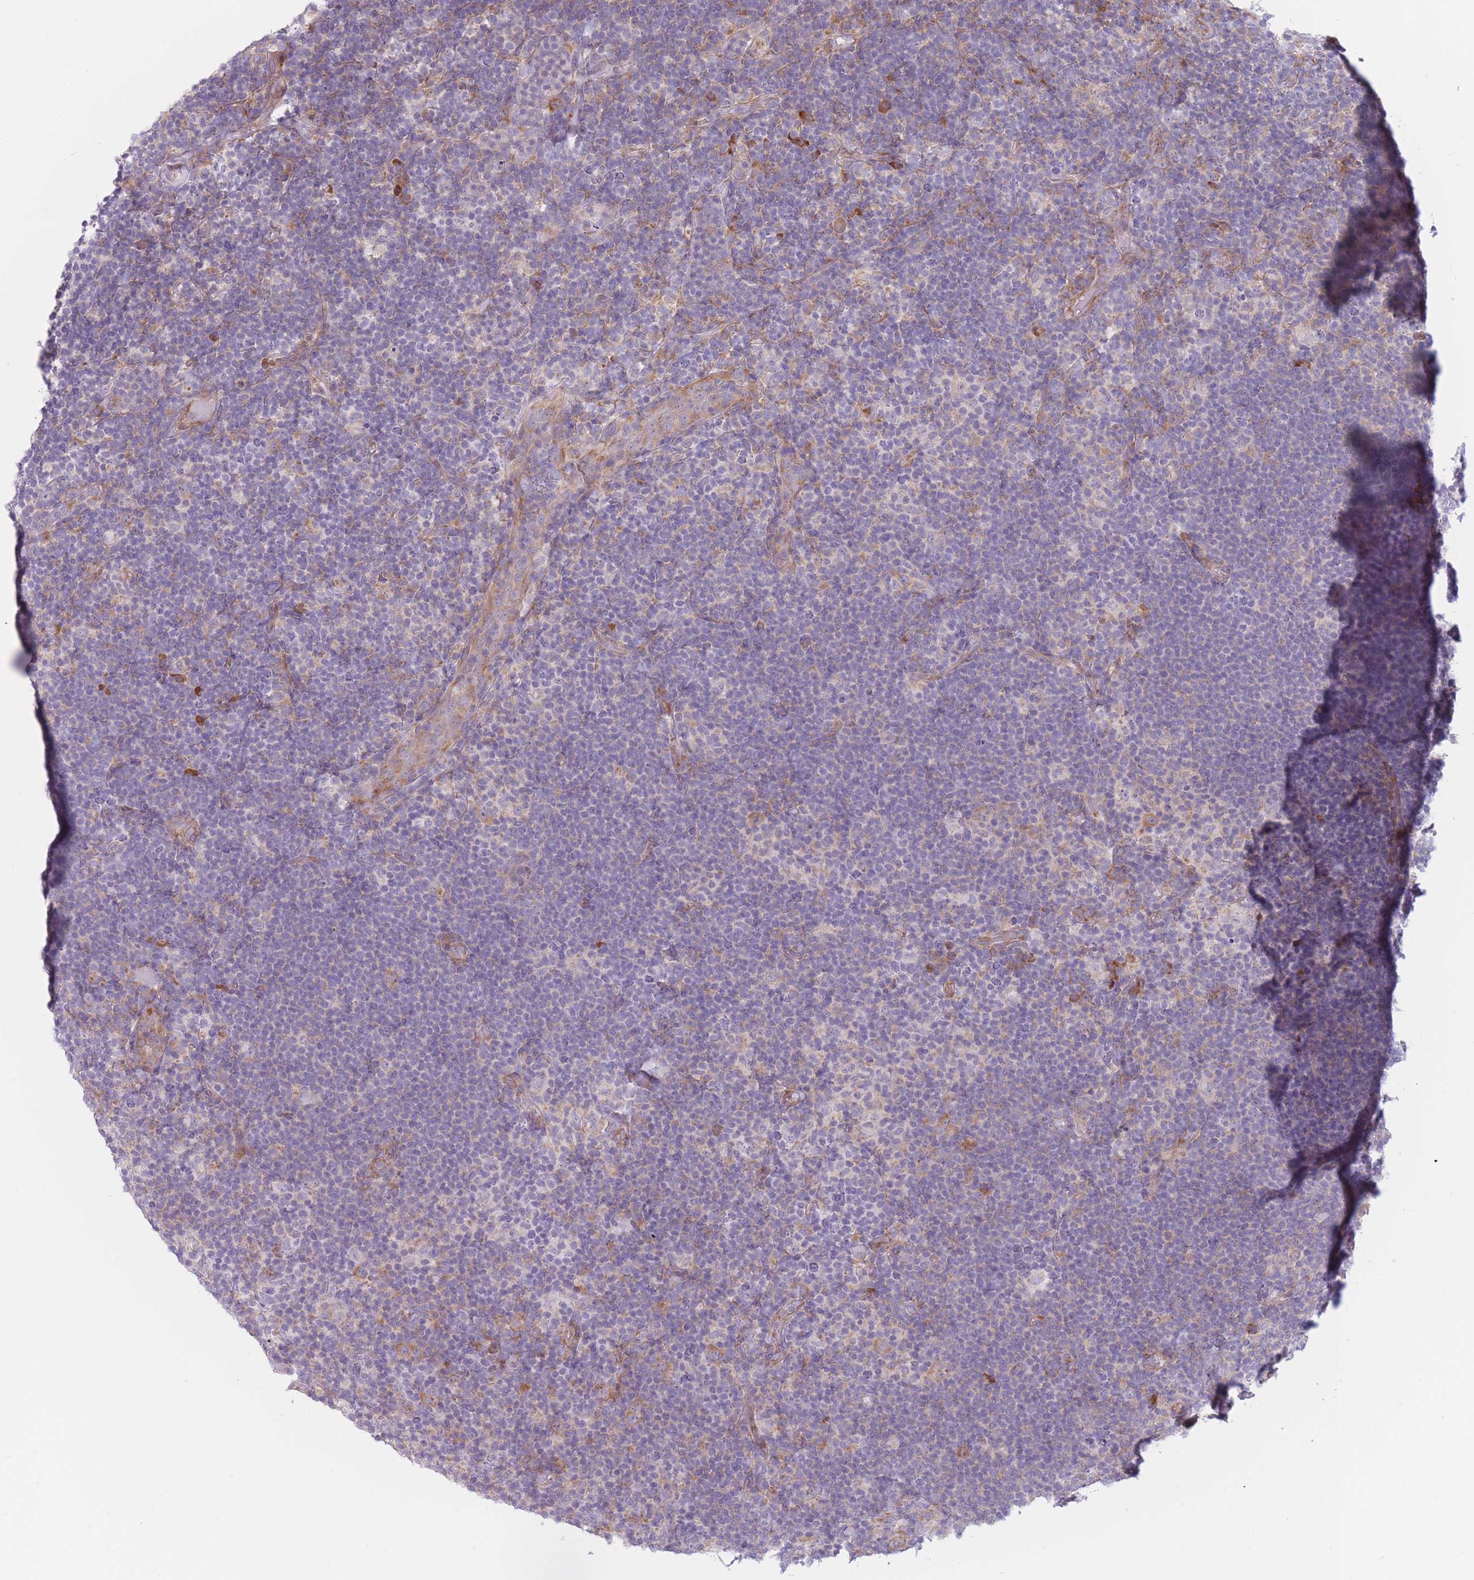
{"staining": {"intensity": "moderate", "quantity": "25%-75%", "location": "cytoplasmic/membranous"}, "tissue": "lymphoma", "cell_type": "Tumor cells", "image_type": "cancer", "snomed": [{"axis": "morphology", "description": "Hodgkin's disease, NOS"}, {"axis": "topography", "description": "Lymph node"}], "caption": "Hodgkin's disease stained with DAB immunohistochemistry exhibits medium levels of moderate cytoplasmic/membranous expression in approximately 25%-75% of tumor cells.", "gene": "RPL18", "patient": {"sex": "female", "age": 57}}